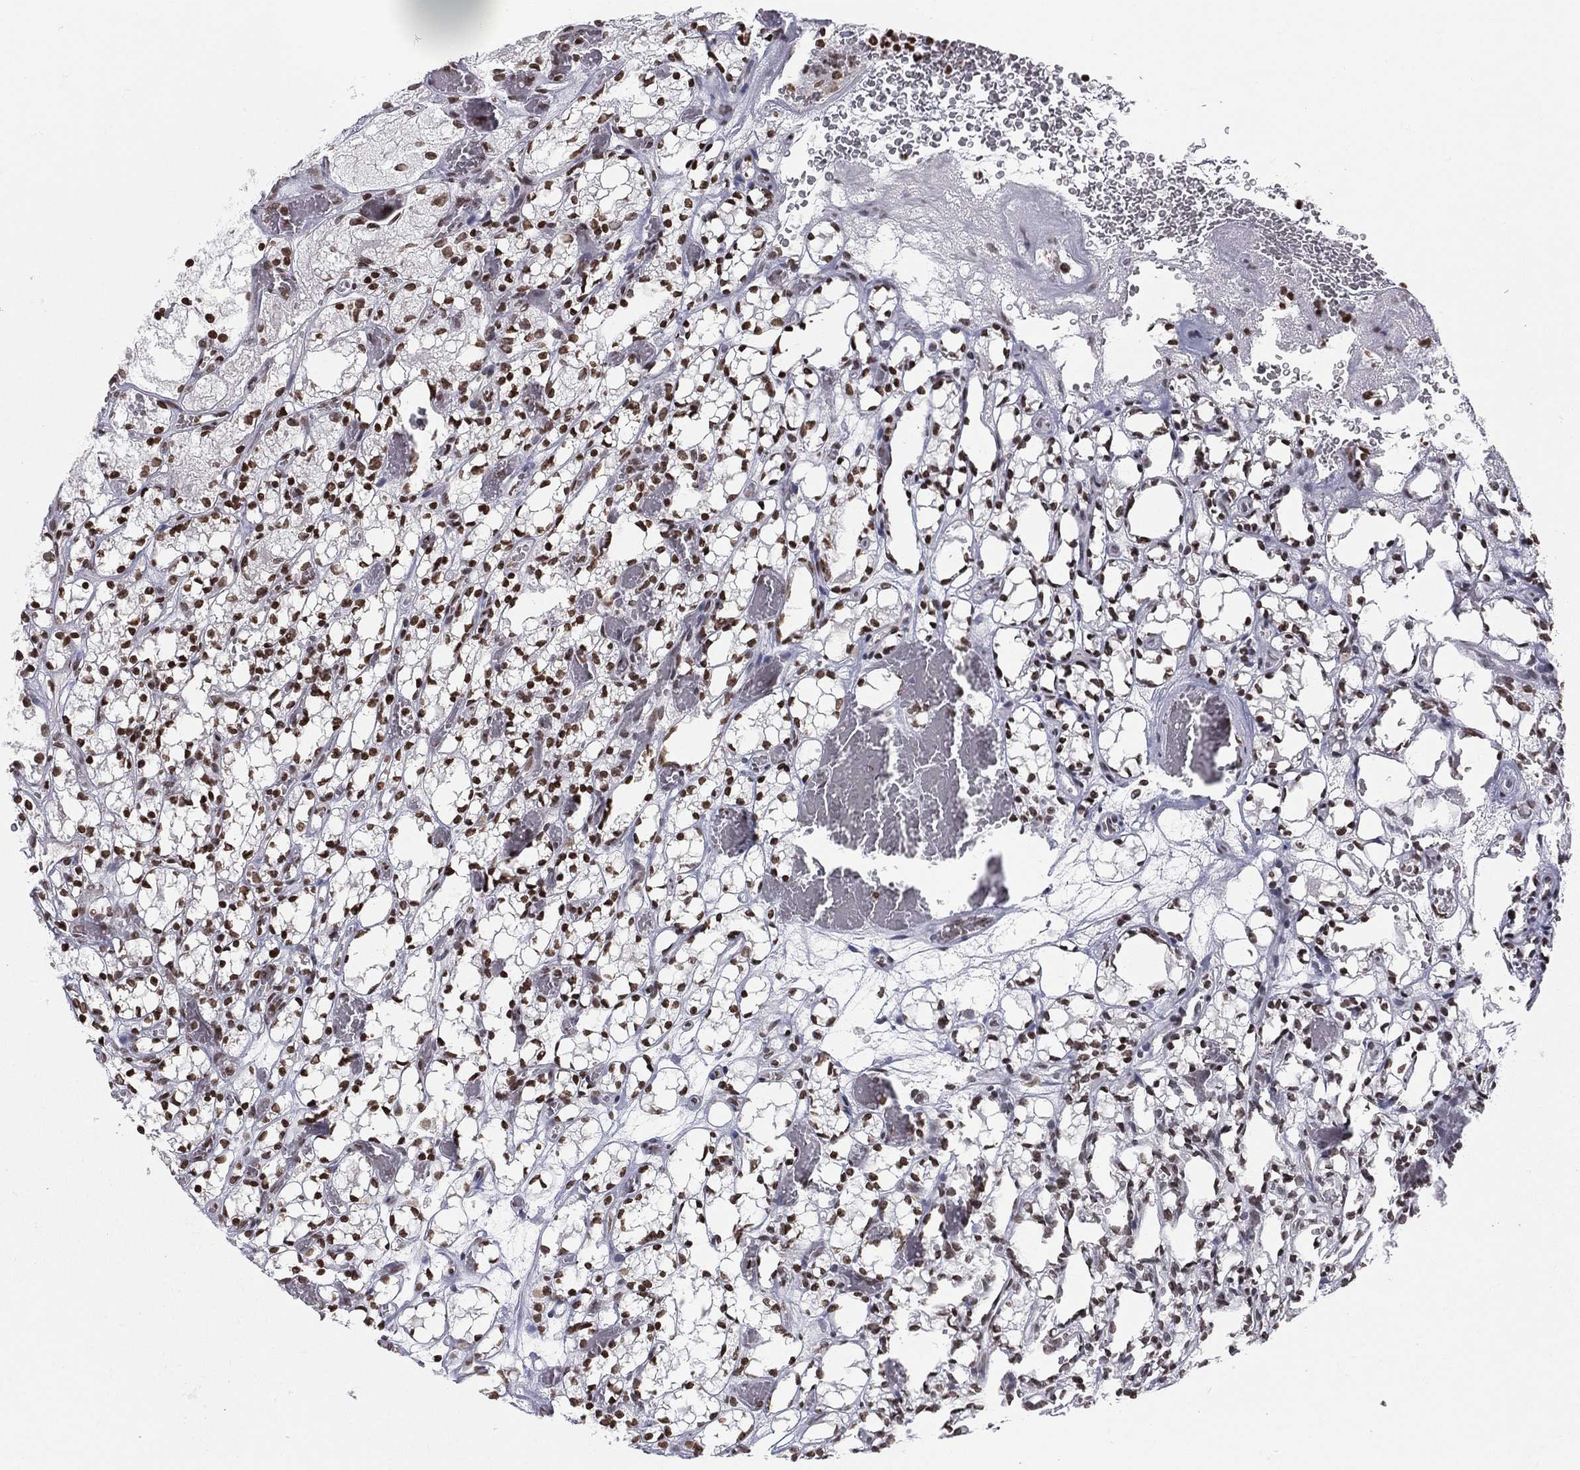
{"staining": {"intensity": "strong", "quantity": ">75%", "location": "nuclear"}, "tissue": "renal cancer", "cell_type": "Tumor cells", "image_type": "cancer", "snomed": [{"axis": "morphology", "description": "Adenocarcinoma, NOS"}, {"axis": "topography", "description": "Kidney"}], "caption": "Immunohistochemical staining of human renal cancer (adenocarcinoma) exhibits strong nuclear protein positivity in about >75% of tumor cells. The staining was performed using DAB (3,3'-diaminobenzidine) to visualize the protein expression in brown, while the nuclei were stained in blue with hematoxylin (Magnification: 20x).", "gene": "RFX7", "patient": {"sex": "female", "age": 69}}